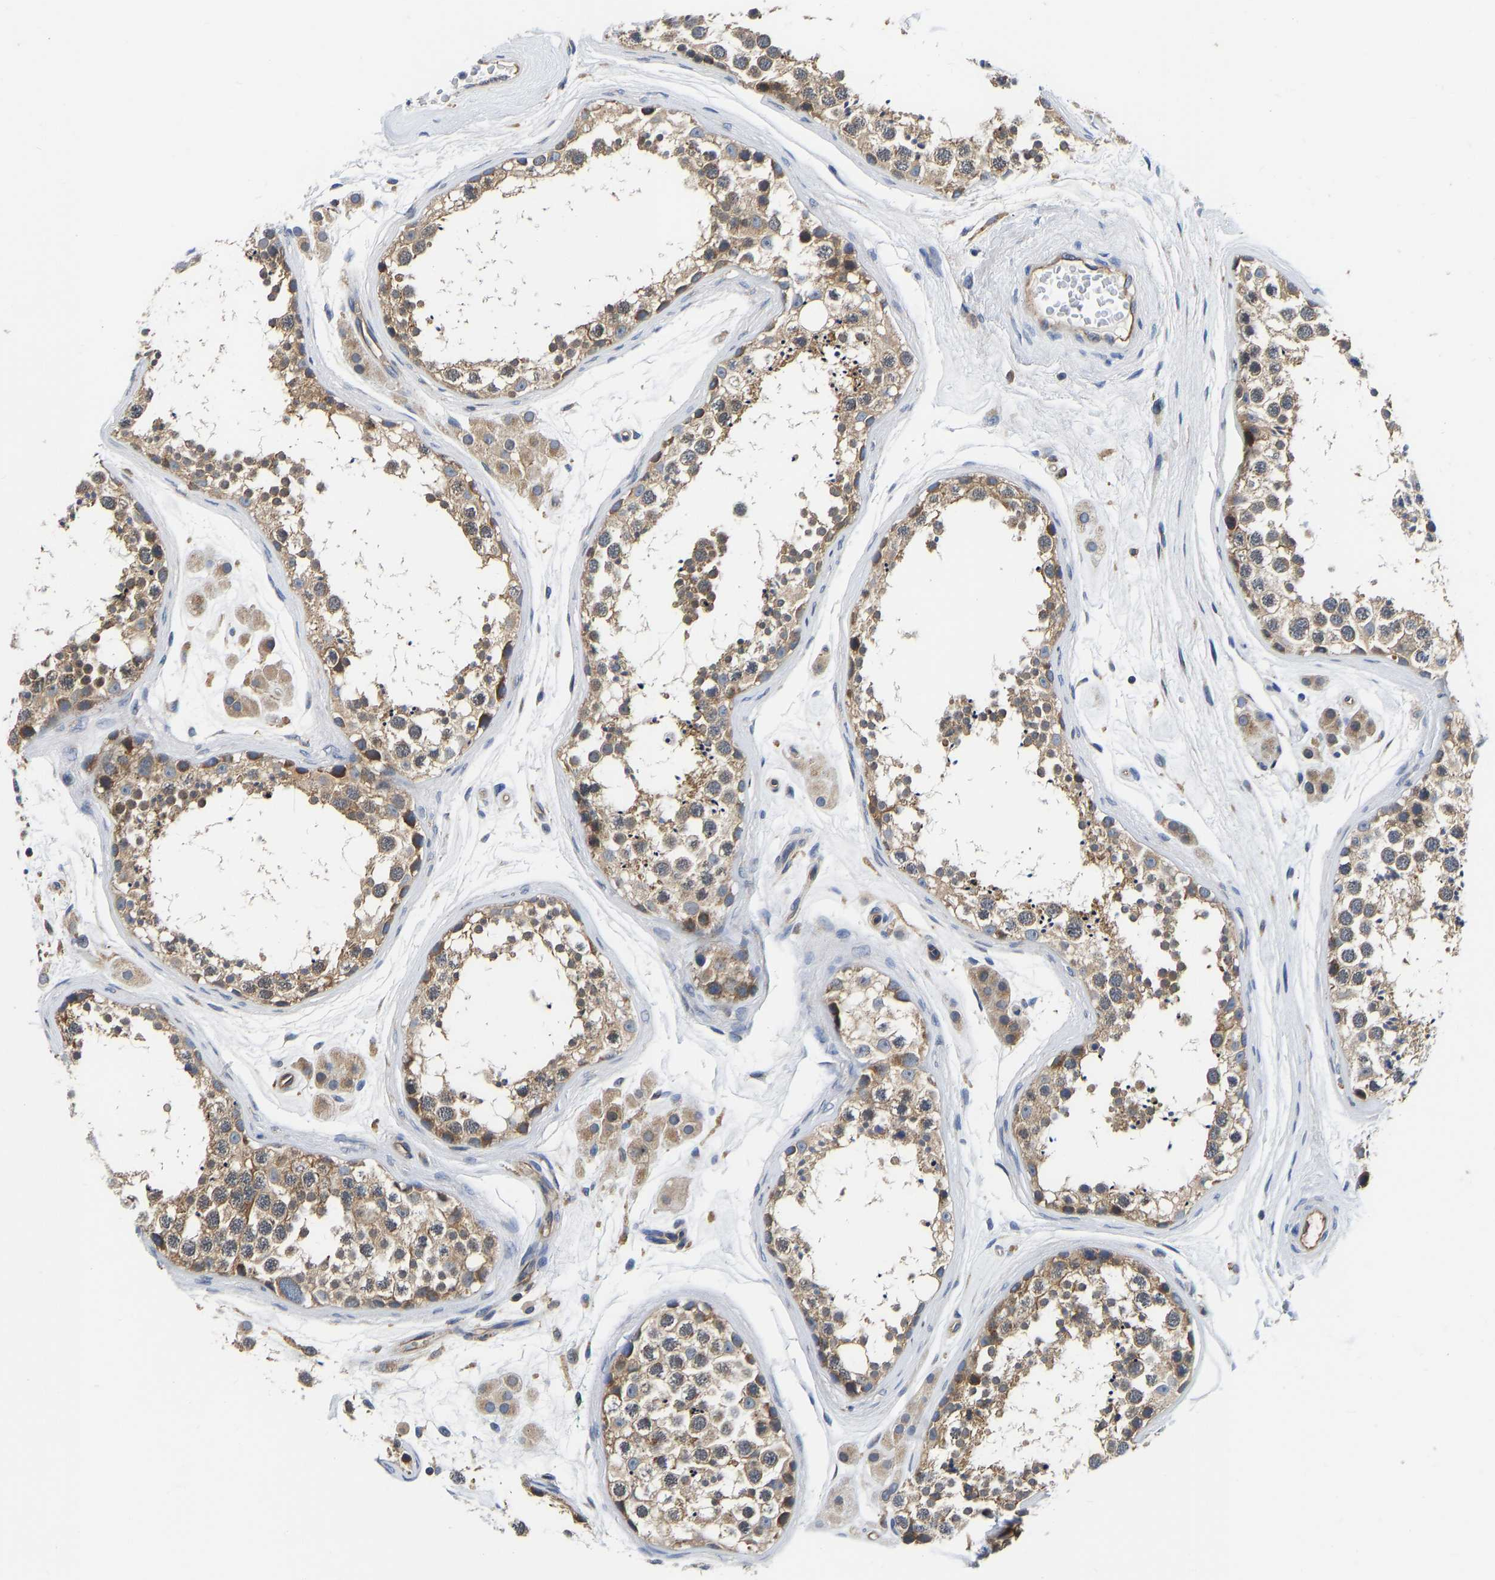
{"staining": {"intensity": "moderate", "quantity": ">75%", "location": "cytoplasmic/membranous"}, "tissue": "testis", "cell_type": "Cells in seminiferous ducts", "image_type": "normal", "snomed": [{"axis": "morphology", "description": "Normal tissue, NOS"}, {"axis": "topography", "description": "Testis"}], "caption": "The immunohistochemical stain highlights moderate cytoplasmic/membranous positivity in cells in seminiferous ducts of unremarkable testis. The protein is shown in brown color, while the nuclei are stained blue.", "gene": "FLNB", "patient": {"sex": "male", "age": 56}}